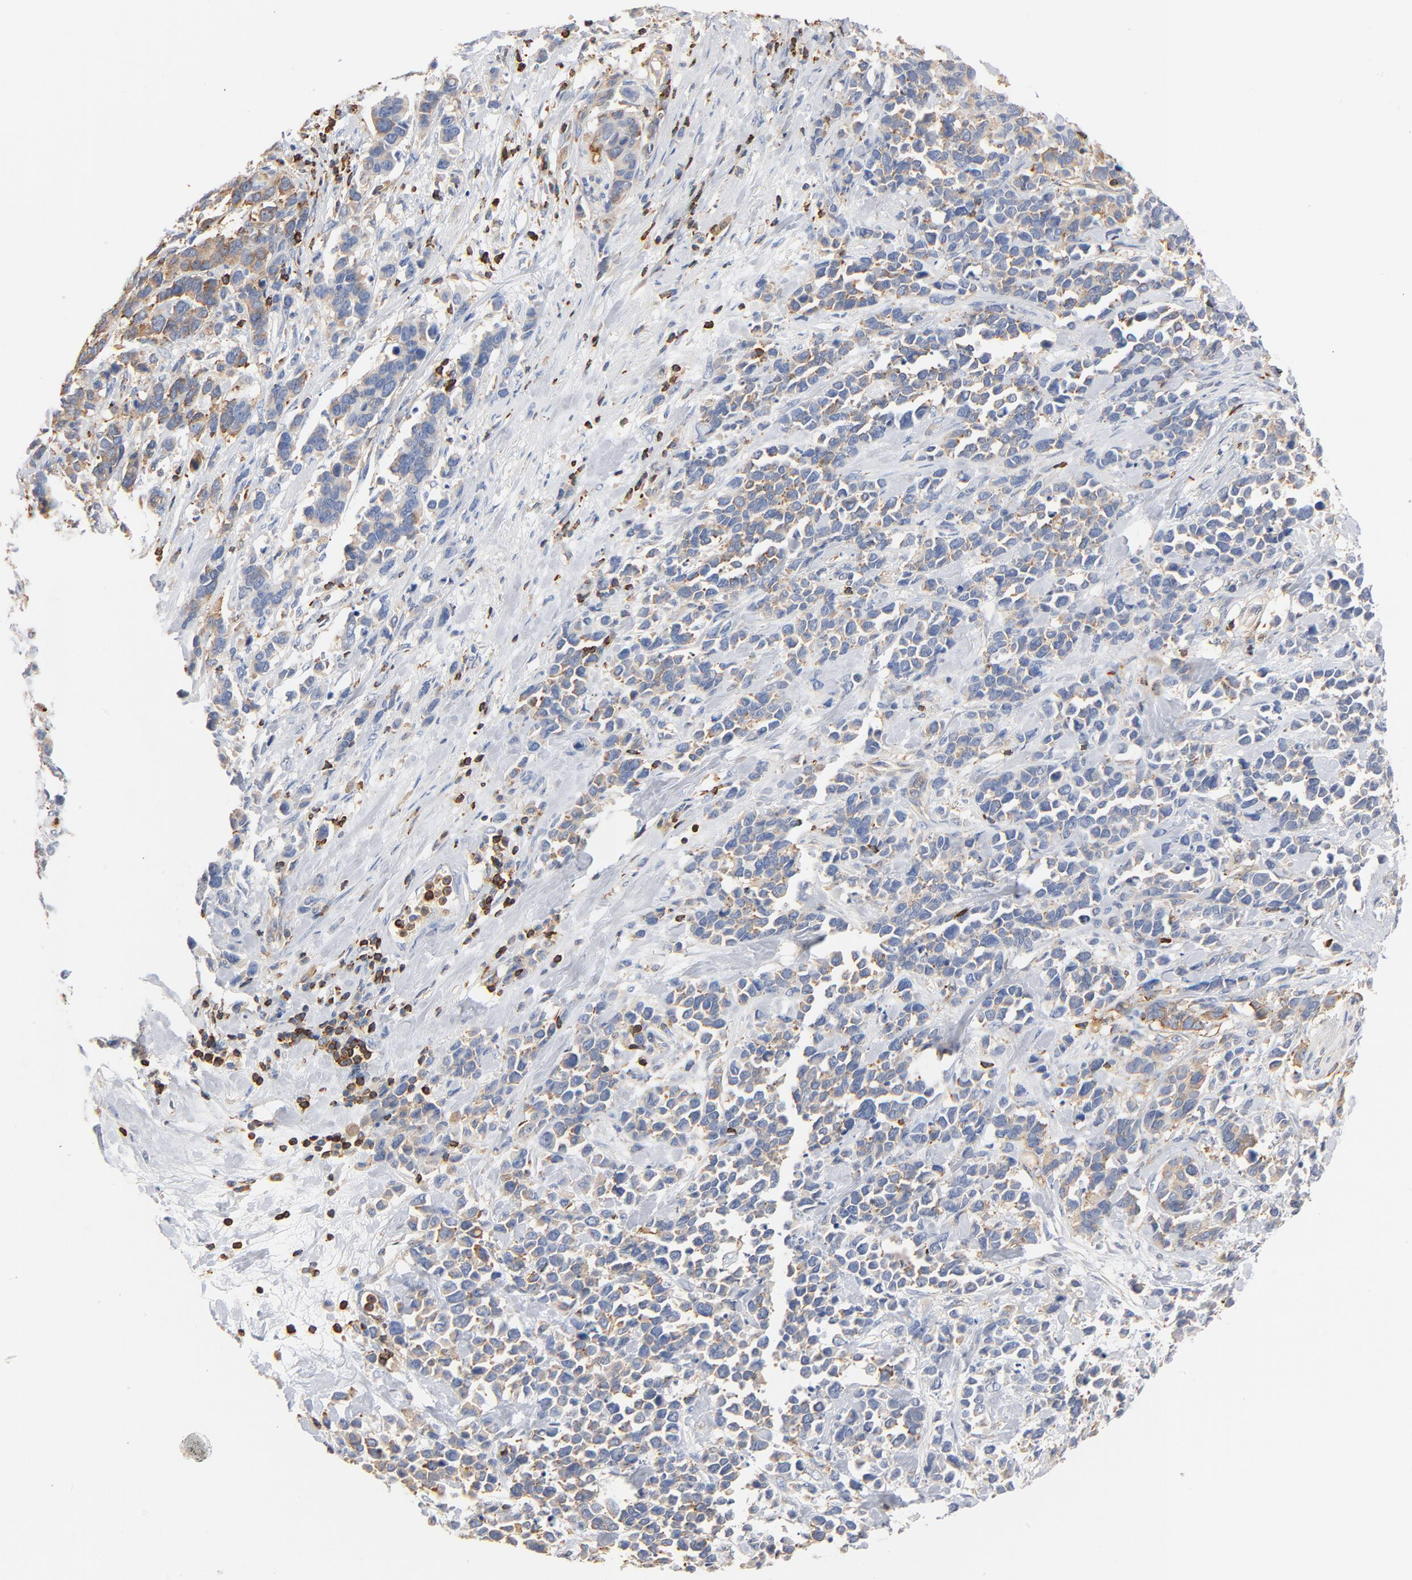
{"staining": {"intensity": "weak", "quantity": "<25%", "location": "cytoplasmic/membranous"}, "tissue": "stomach cancer", "cell_type": "Tumor cells", "image_type": "cancer", "snomed": [{"axis": "morphology", "description": "Adenocarcinoma, NOS"}, {"axis": "topography", "description": "Stomach, upper"}], "caption": "This is a image of immunohistochemistry (IHC) staining of stomach adenocarcinoma, which shows no staining in tumor cells.", "gene": "SH3KBP1", "patient": {"sex": "male", "age": 71}}